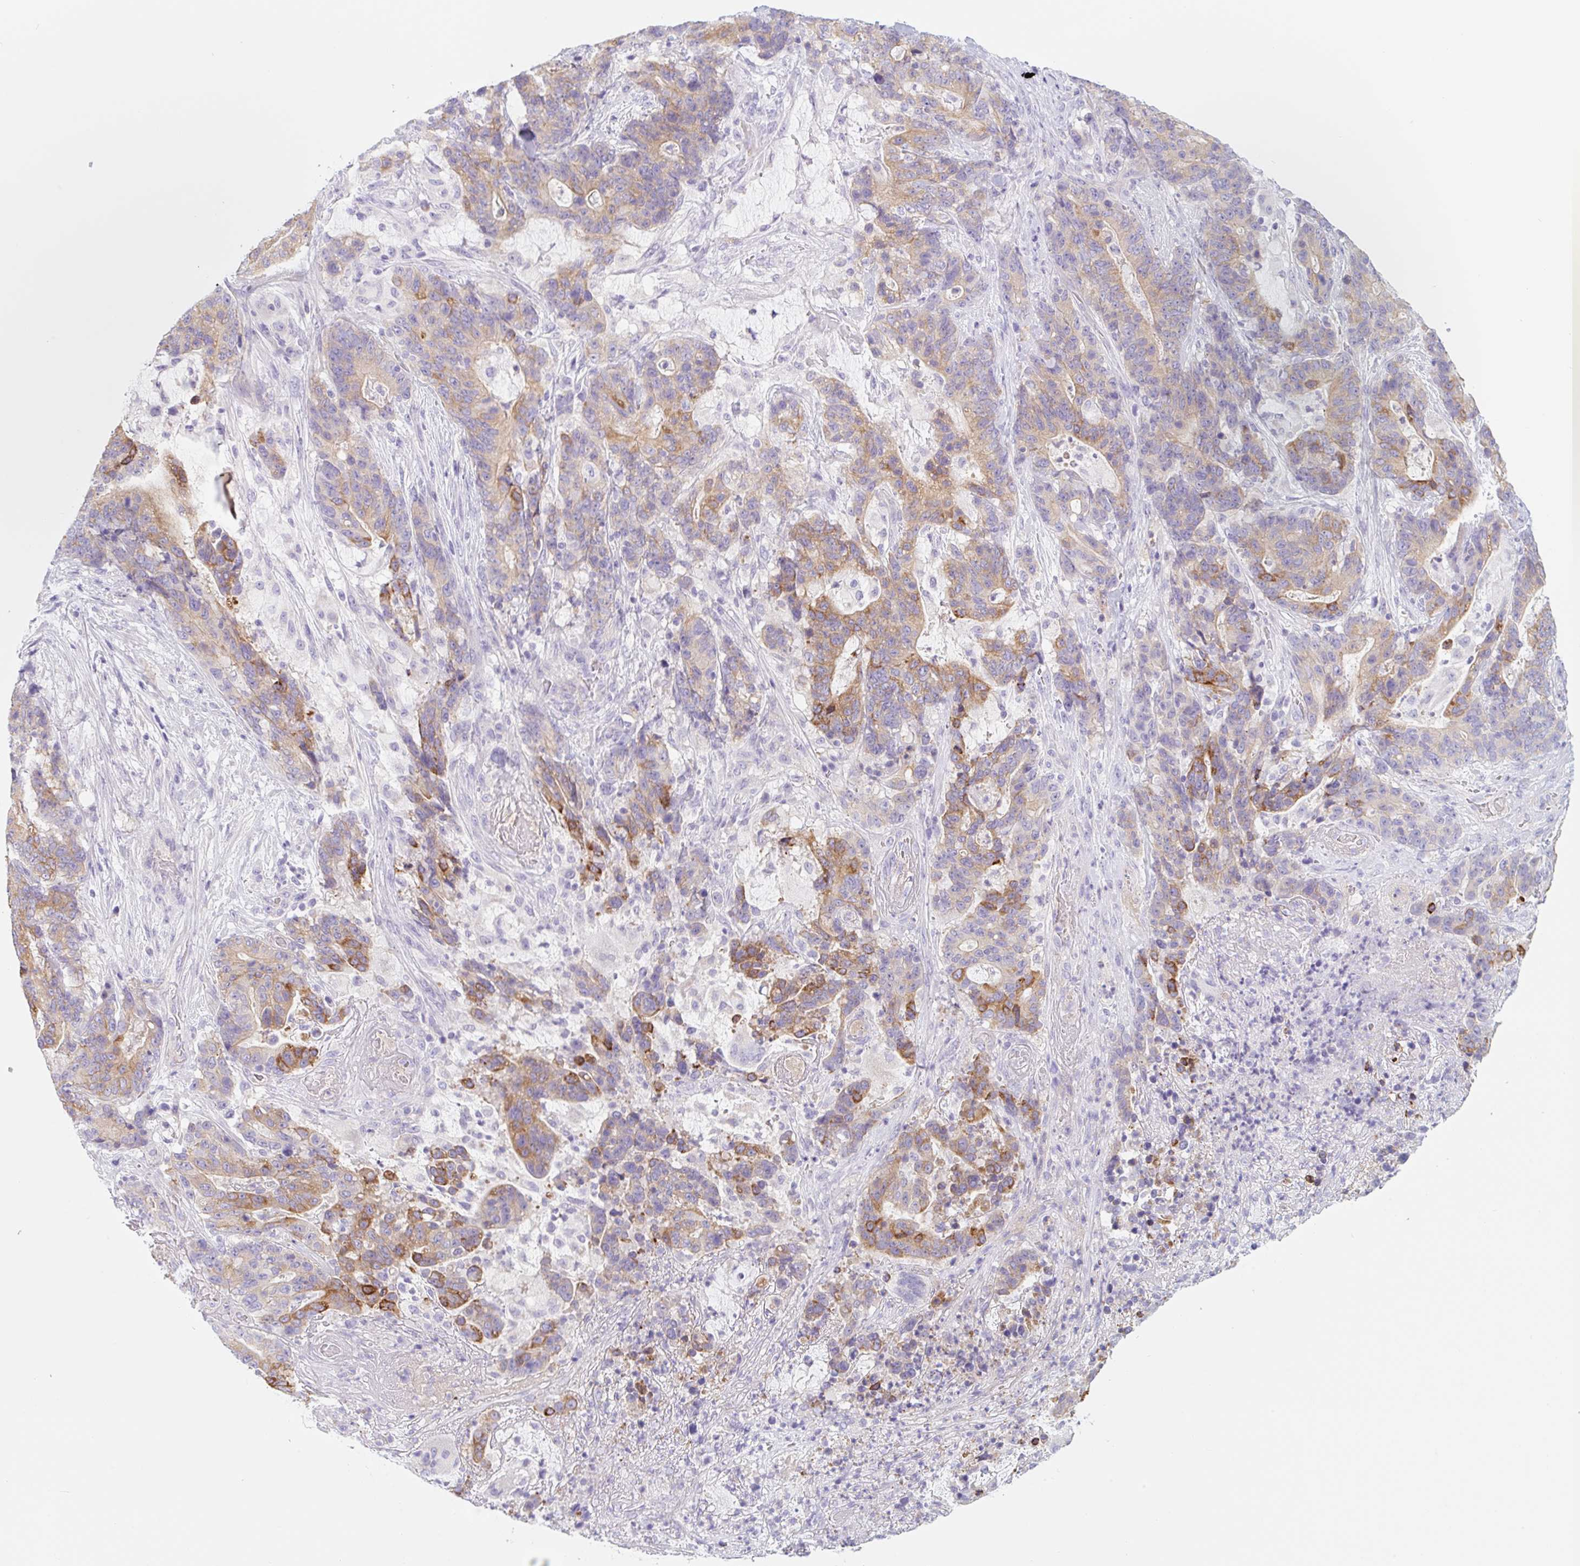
{"staining": {"intensity": "moderate", "quantity": ">75%", "location": "cytoplasmic/membranous"}, "tissue": "stomach cancer", "cell_type": "Tumor cells", "image_type": "cancer", "snomed": [{"axis": "morphology", "description": "Normal tissue, NOS"}, {"axis": "morphology", "description": "Adenocarcinoma, NOS"}, {"axis": "topography", "description": "Stomach"}], "caption": "This is an image of immunohistochemistry (IHC) staining of adenocarcinoma (stomach), which shows moderate staining in the cytoplasmic/membranous of tumor cells.", "gene": "LYVE1", "patient": {"sex": "female", "age": 64}}